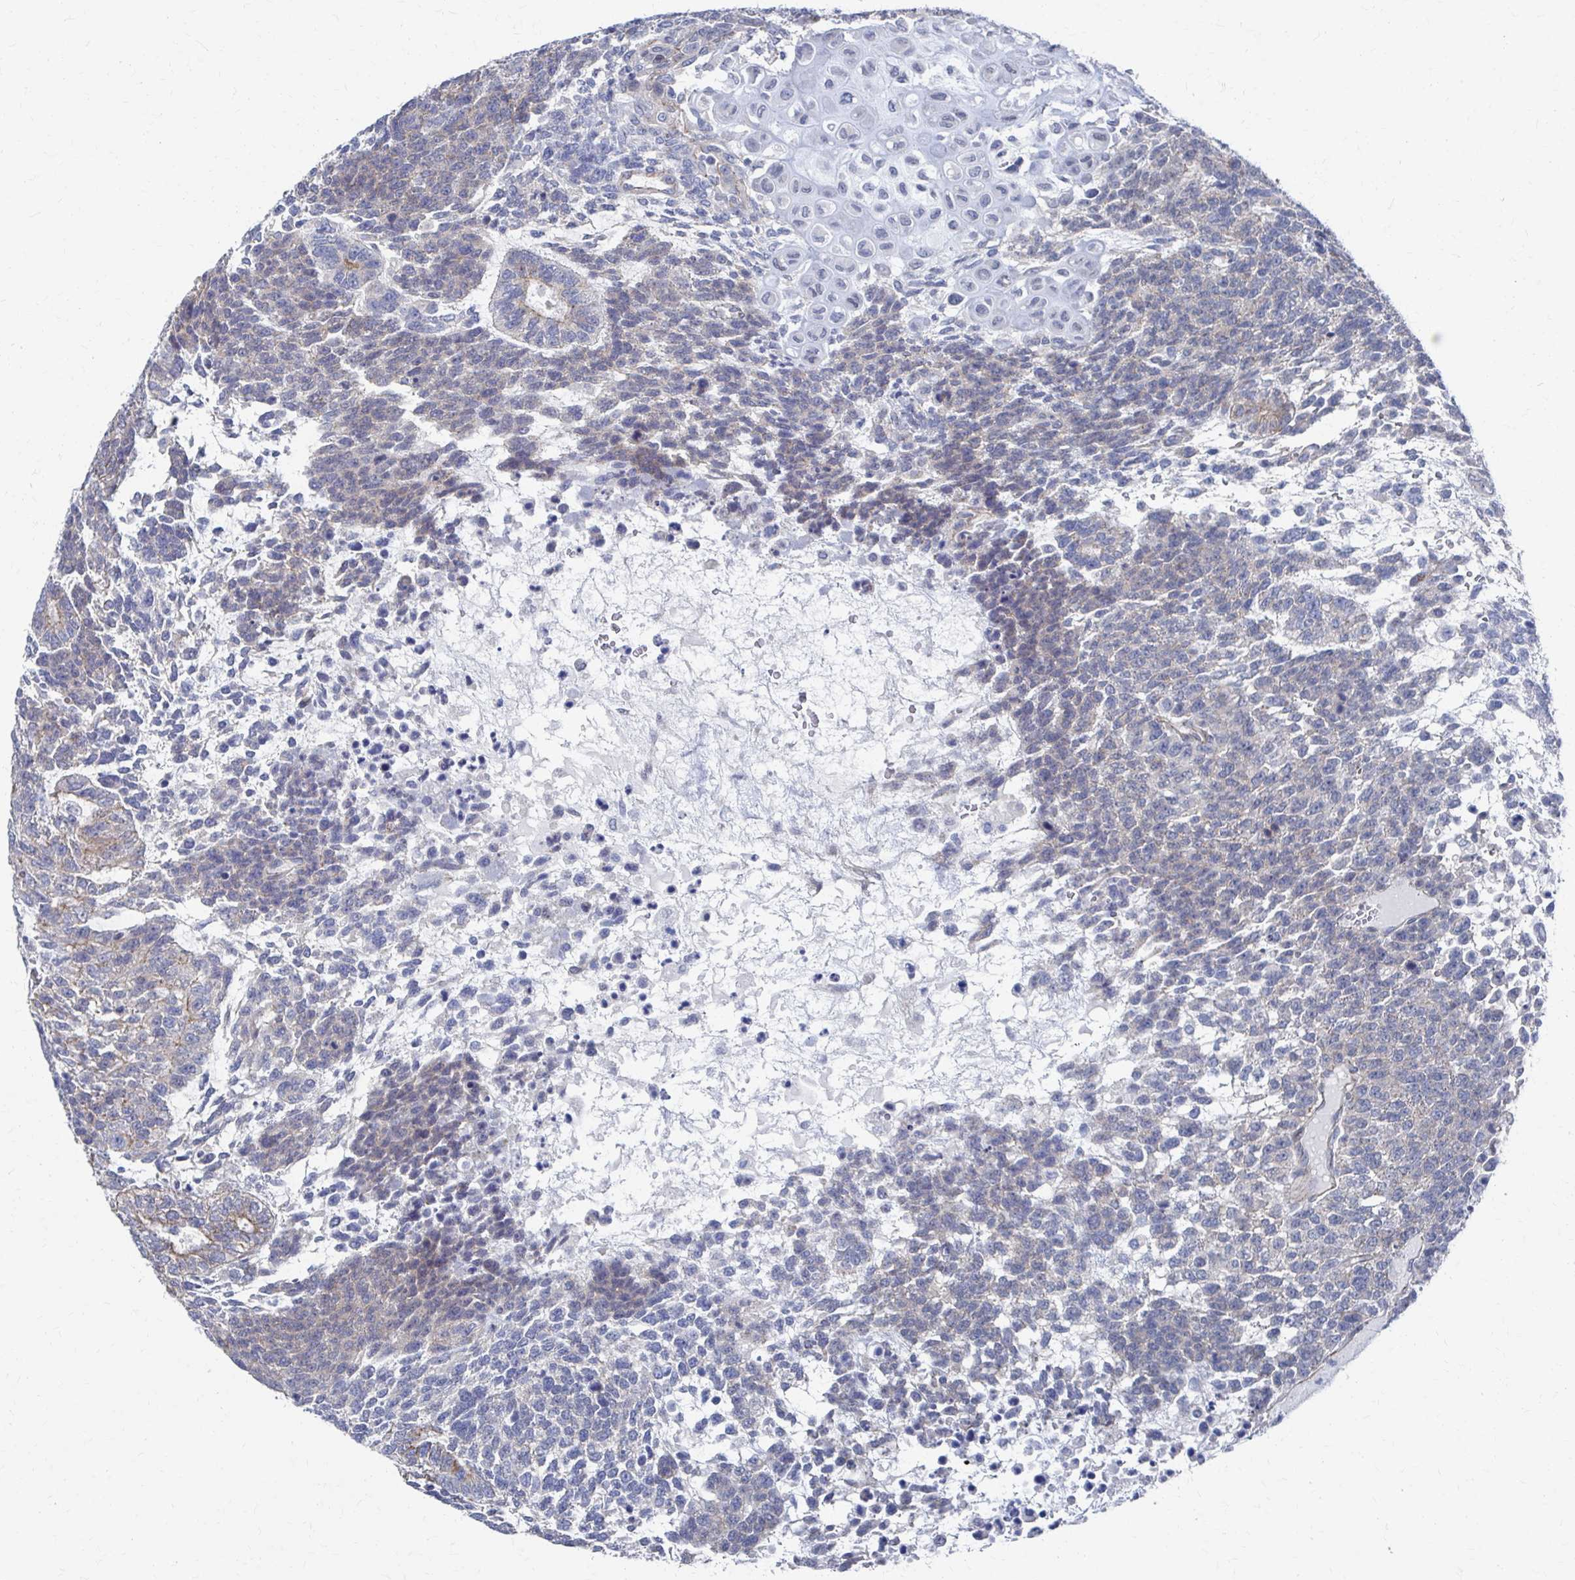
{"staining": {"intensity": "negative", "quantity": "none", "location": "none"}, "tissue": "testis cancer", "cell_type": "Tumor cells", "image_type": "cancer", "snomed": [{"axis": "morphology", "description": "Carcinoma, Embryonal, NOS"}, {"axis": "topography", "description": "Testis"}], "caption": "IHC image of neoplastic tissue: testis cancer stained with DAB displays no significant protein staining in tumor cells. (Stains: DAB (3,3'-diaminobenzidine) IHC with hematoxylin counter stain, Microscopy: brightfield microscopy at high magnification).", "gene": "PLEKHG7", "patient": {"sex": "male", "age": 23}}